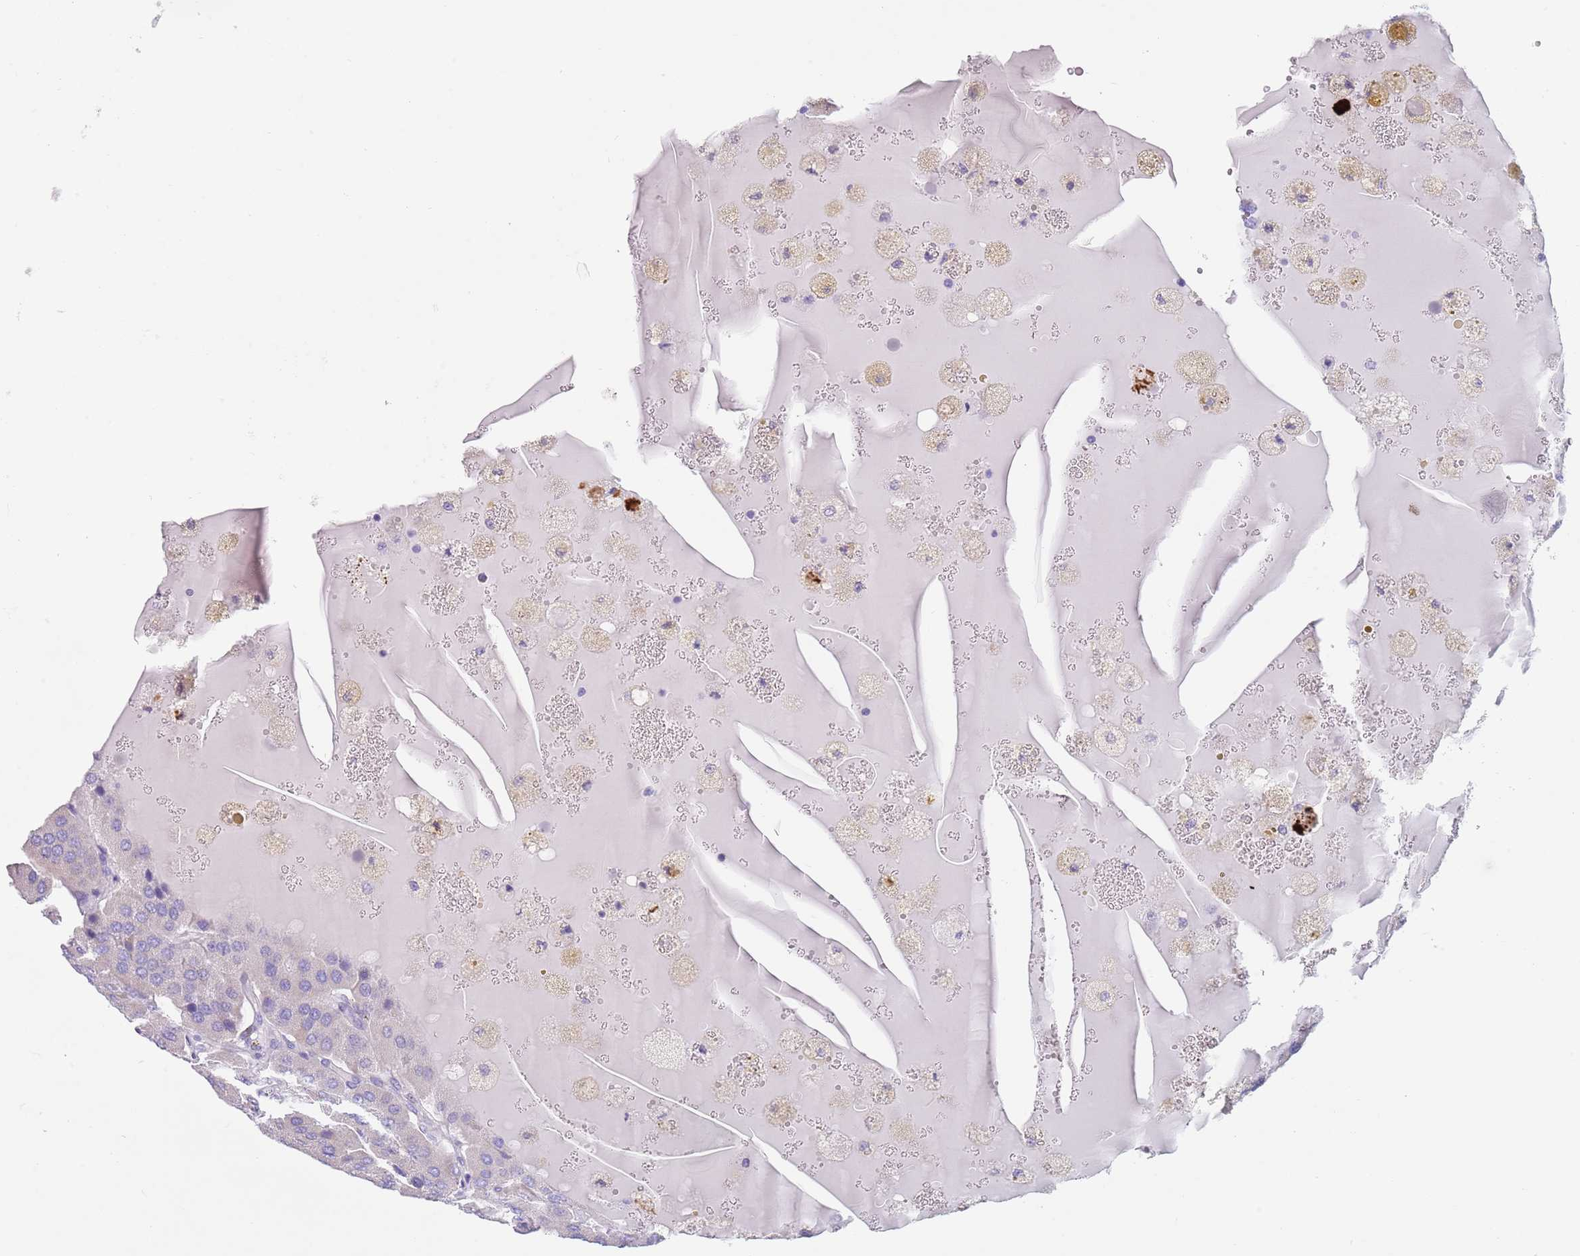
{"staining": {"intensity": "negative", "quantity": "none", "location": "none"}, "tissue": "parathyroid gland", "cell_type": "Glandular cells", "image_type": "normal", "snomed": [{"axis": "morphology", "description": "Normal tissue, NOS"}, {"axis": "morphology", "description": "Adenoma, NOS"}, {"axis": "topography", "description": "Parathyroid gland"}], "caption": "An image of human parathyroid gland is negative for staining in glandular cells. The staining was performed using DAB to visualize the protein expression in brown, while the nuclei were stained in blue with hematoxylin (Magnification: 20x).", "gene": "CPXM2", "patient": {"sex": "female", "age": 86}}